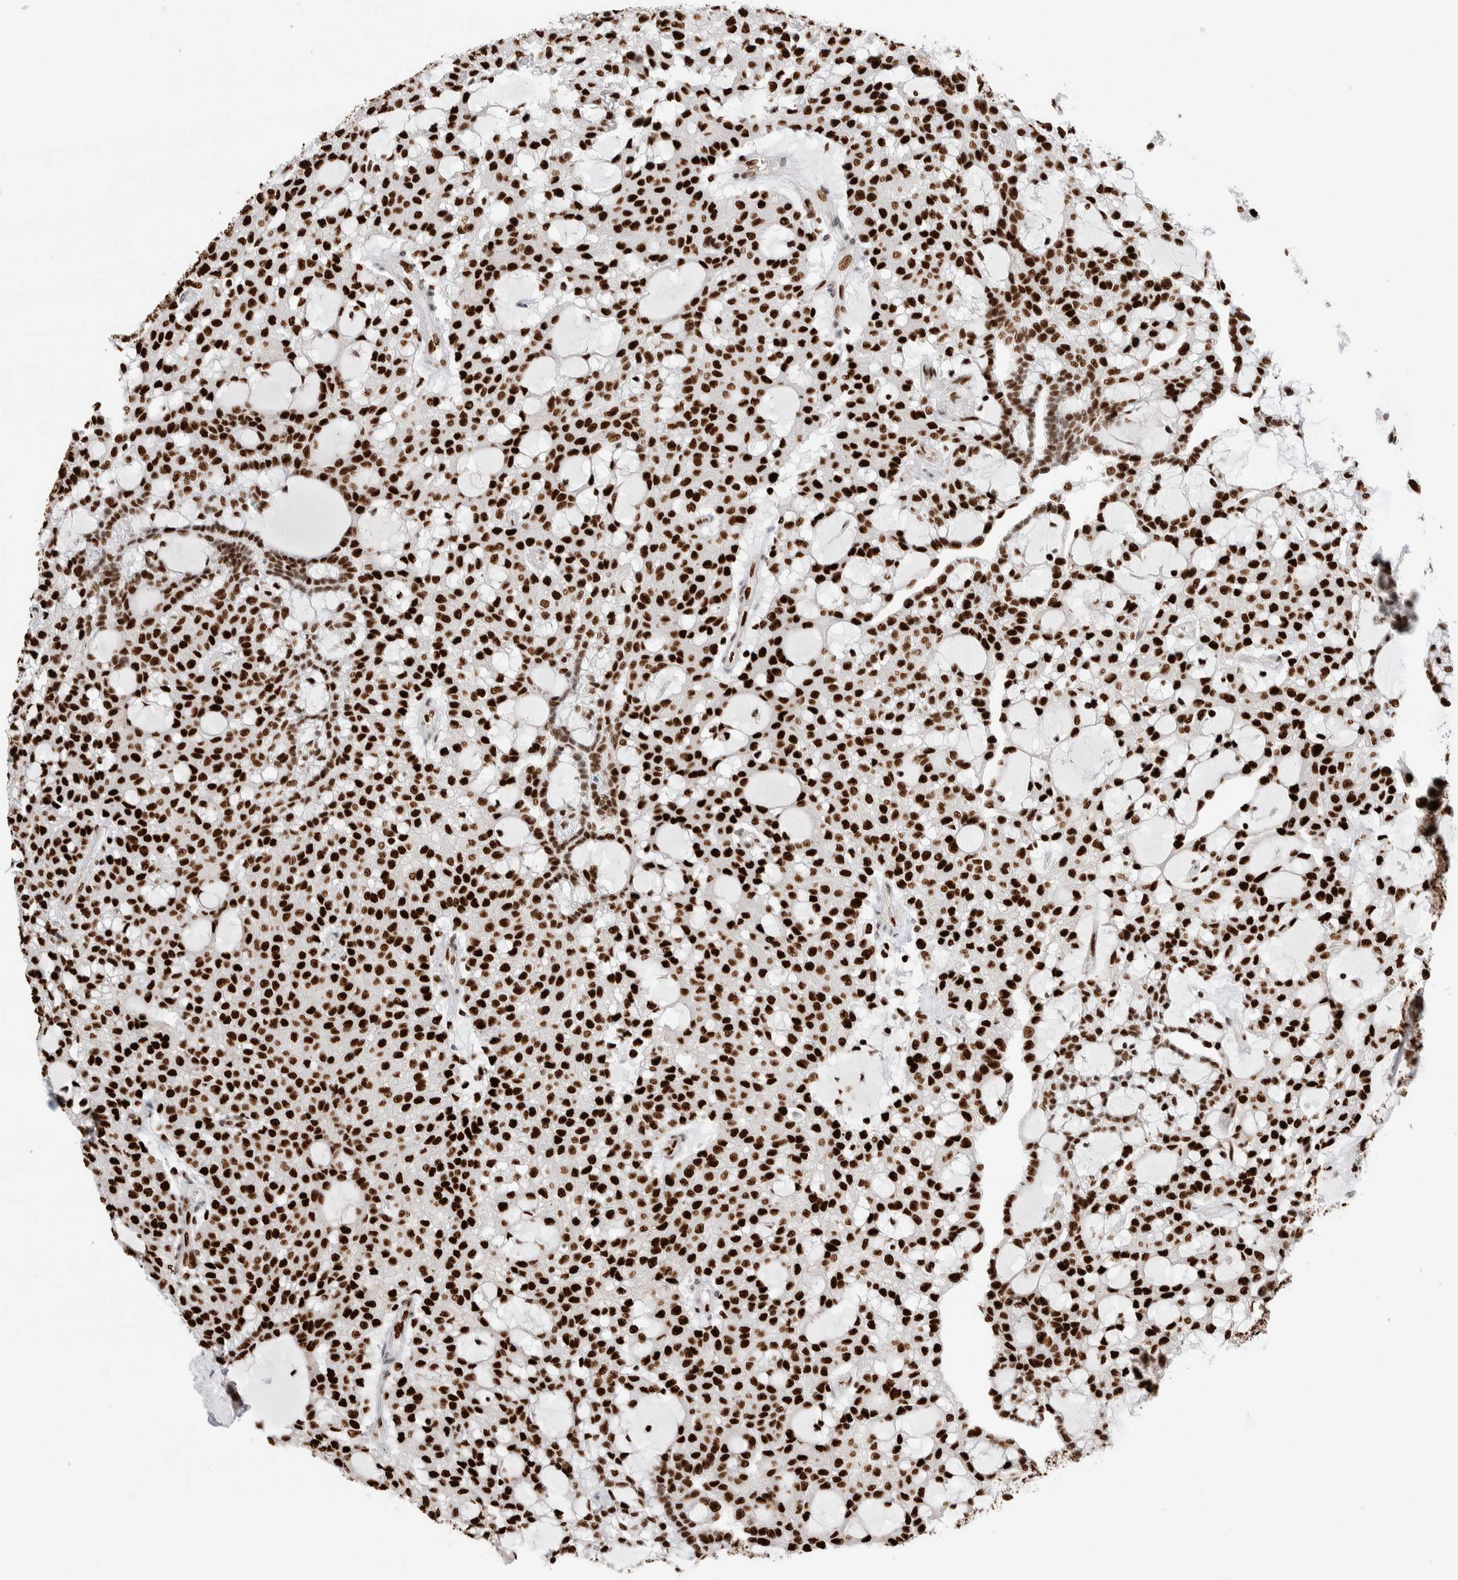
{"staining": {"intensity": "strong", "quantity": ">75%", "location": "nuclear"}, "tissue": "renal cancer", "cell_type": "Tumor cells", "image_type": "cancer", "snomed": [{"axis": "morphology", "description": "Adenocarcinoma, NOS"}, {"axis": "topography", "description": "Kidney"}], "caption": "Tumor cells show high levels of strong nuclear staining in about >75% of cells in renal cancer (adenocarcinoma).", "gene": "RNASEK-C17orf49", "patient": {"sex": "male", "age": 63}}